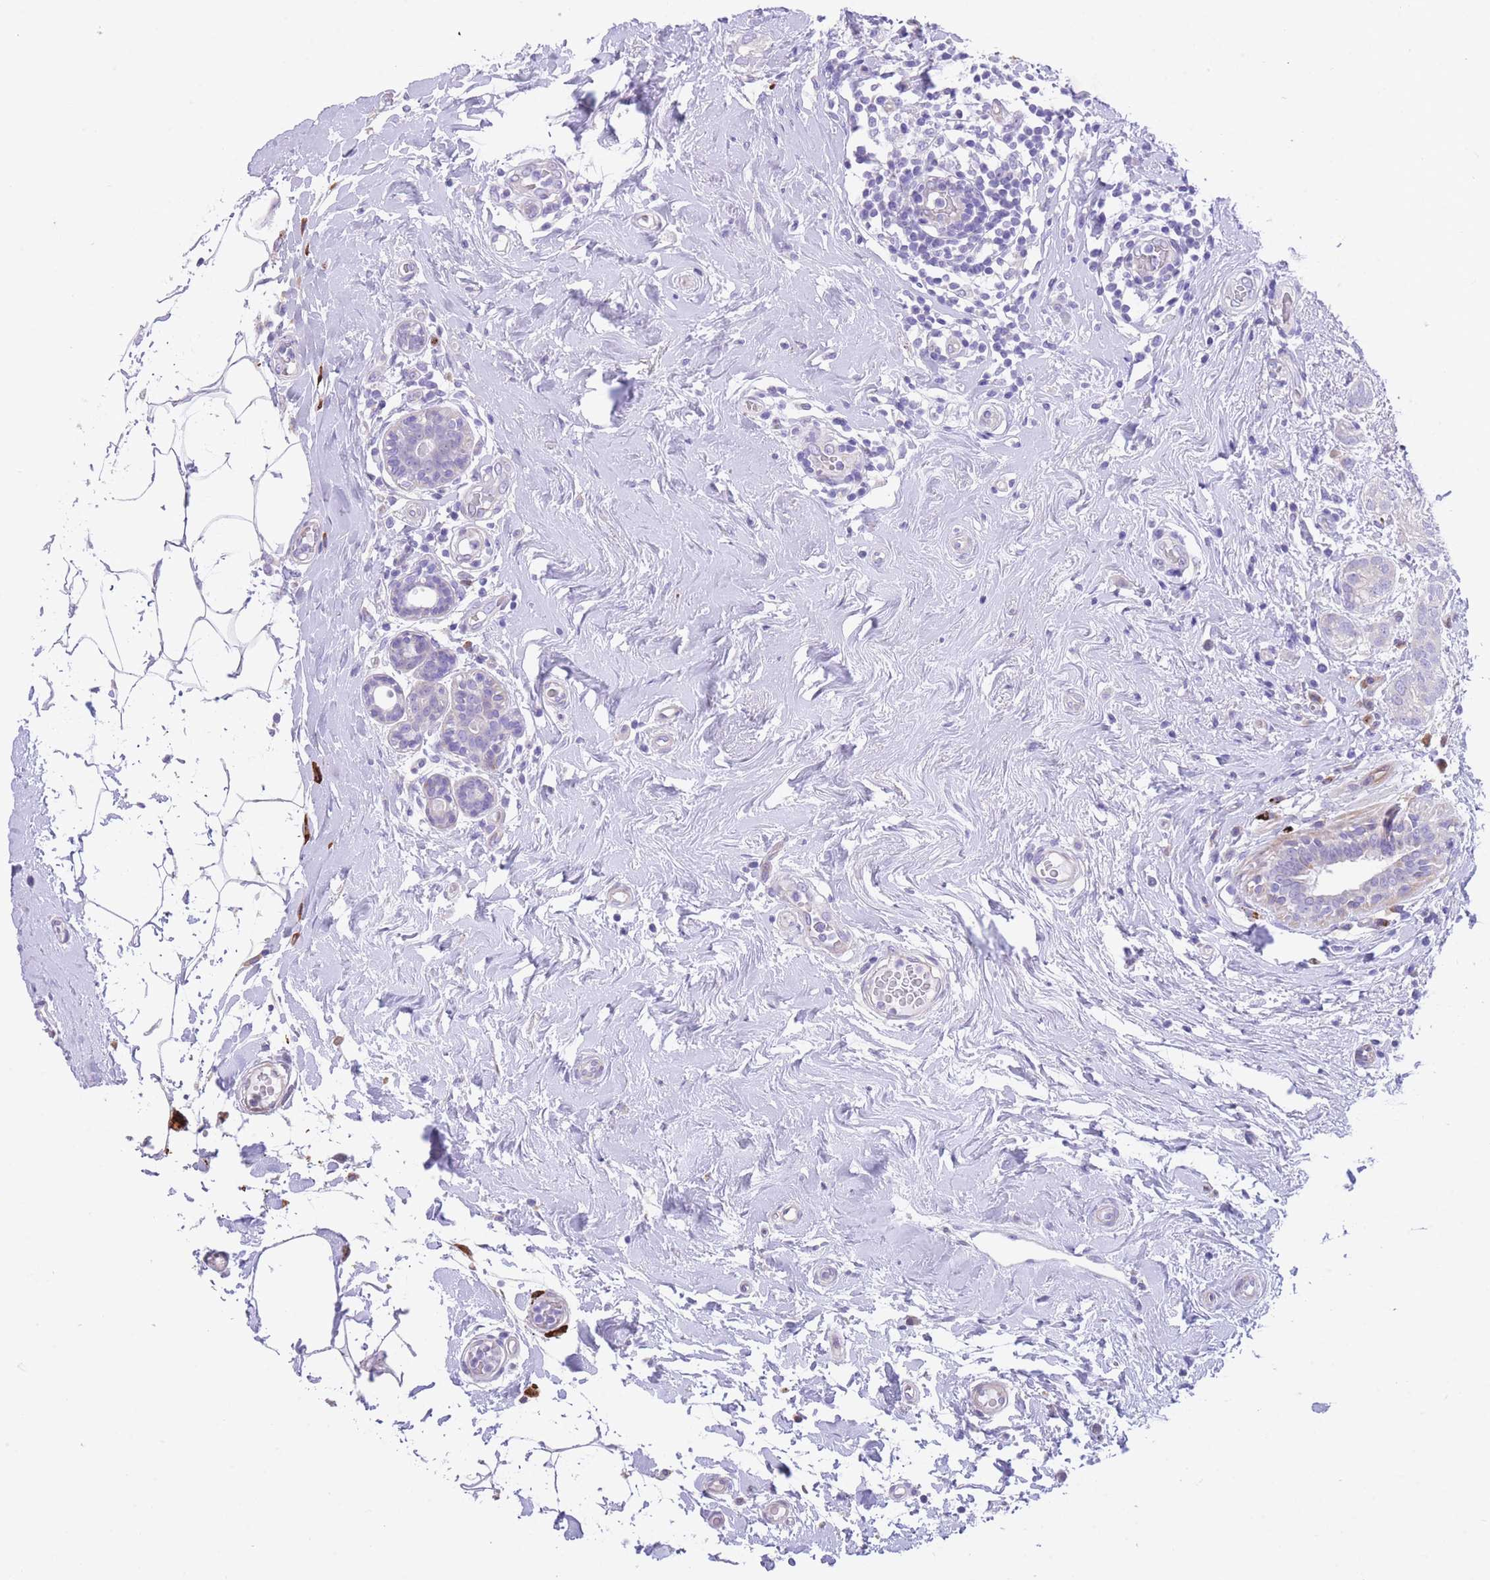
{"staining": {"intensity": "negative", "quantity": "none", "location": "none"}, "tissue": "breast cancer", "cell_type": "Tumor cells", "image_type": "cancer", "snomed": [{"axis": "morphology", "description": "Duct carcinoma"}, {"axis": "topography", "description": "Breast"}], "caption": "Immunohistochemical staining of breast intraductal carcinoma reveals no significant expression in tumor cells. (DAB (3,3'-diaminobenzidine) IHC with hematoxylin counter stain).", "gene": "QTRT1", "patient": {"sex": "female", "age": 73}}